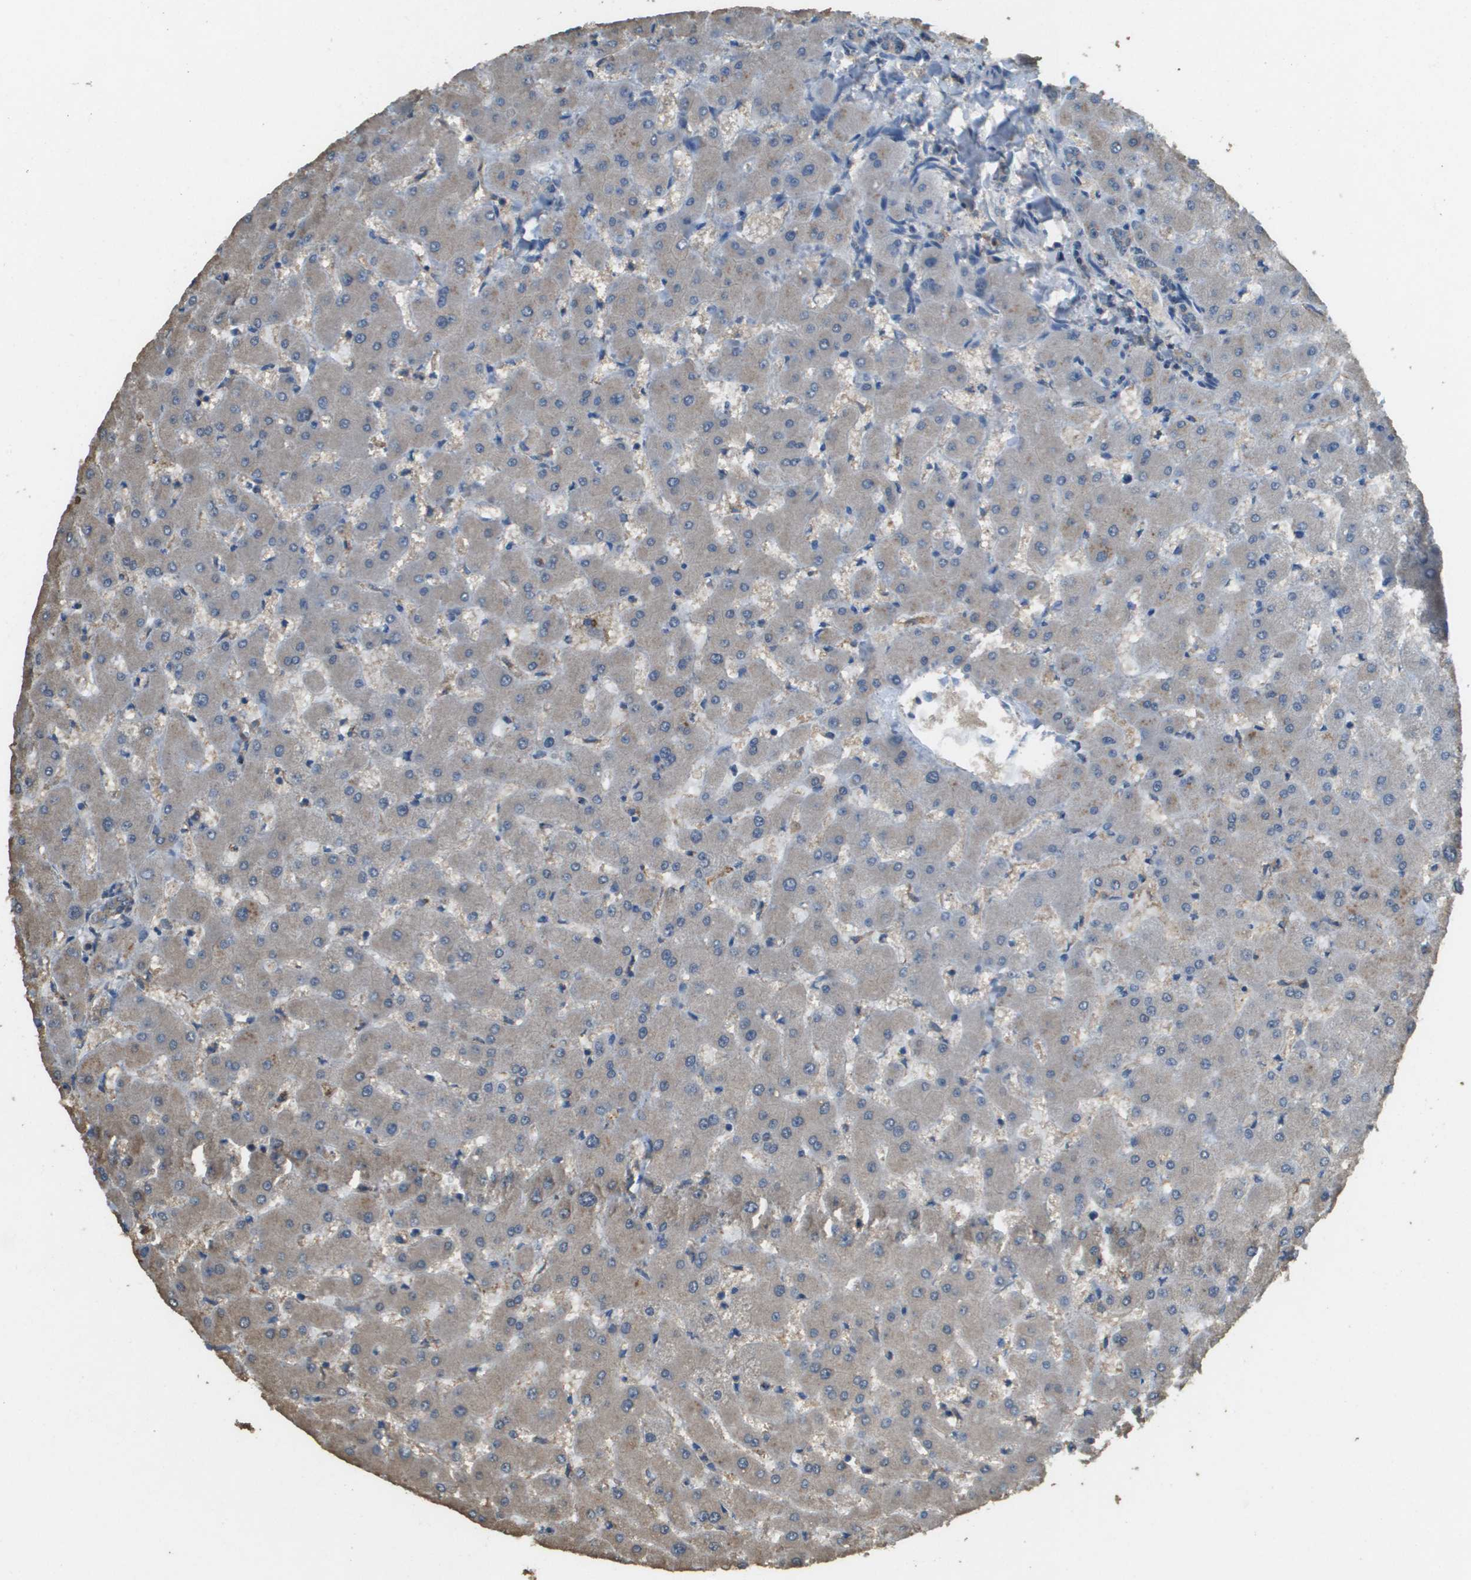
{"staining": {"intensity": "weak", "quantity": "<25%", "location": "cytoplasmic/membranous"}, "tissue": "liver", "cell_type": "Cholangiocytes", "image_type": "normal", "snomed": [{"axis": "morphology", "description": "Normal tissue, NOS"}, {"axis": "topography", "description": "Liver"}], "caption": "IHC photomicrograph of normal human liver stained for a protein (brown), which demonstrates no staining in cholangiocytes. (Stains: DAB immunohistochemistry (IHC) with hematoxylin counter stain, Microscopy: brightfield microscopy at high magnification).", "gene": "MS4A7", "patient": {"sex": "female", "age": 63}}